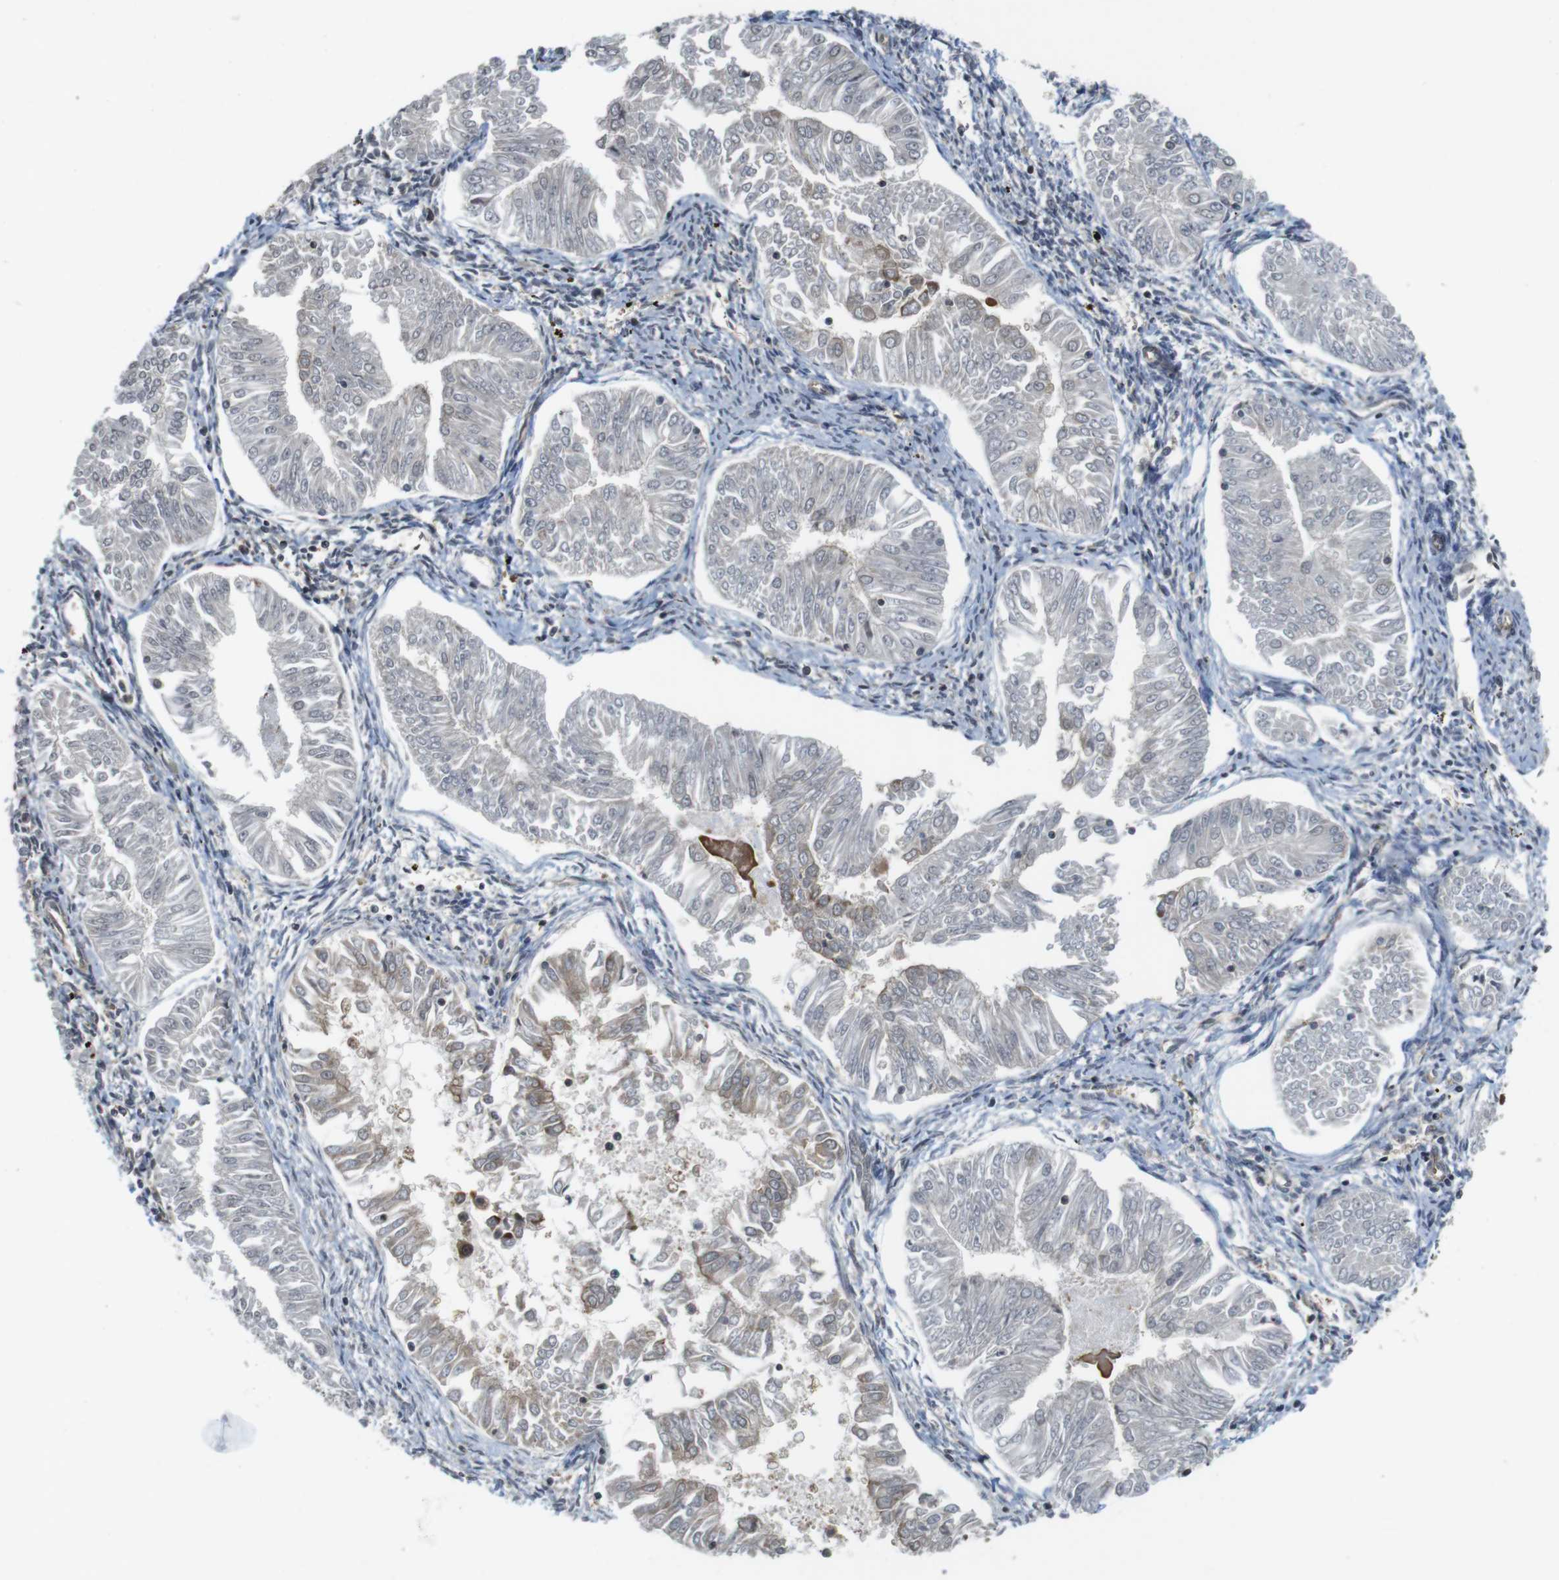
{"staining": {"intensity": "moderate", "quantity": "<25%", "location": "cytoplasmic/membranous"}, "tissue": "endometrial cancer", "cell_type": "Tumor cells", "image_type": "cancer", "snomed": [{"axis": "morphology", "description": "Adenocarcinoma, NOS"}, {"axis": "topography", "description": "Endometrium"}], "caption": "A high-resolution photomicrograph shows IHC staining of endometrial cancer (adenocarcinoma), which exhibits moderate cytoplasmic/membranous staining in about <25% of tumor cells.", "gene": "CC2D1A", "patient": {"sex": "female", "age": 53}}